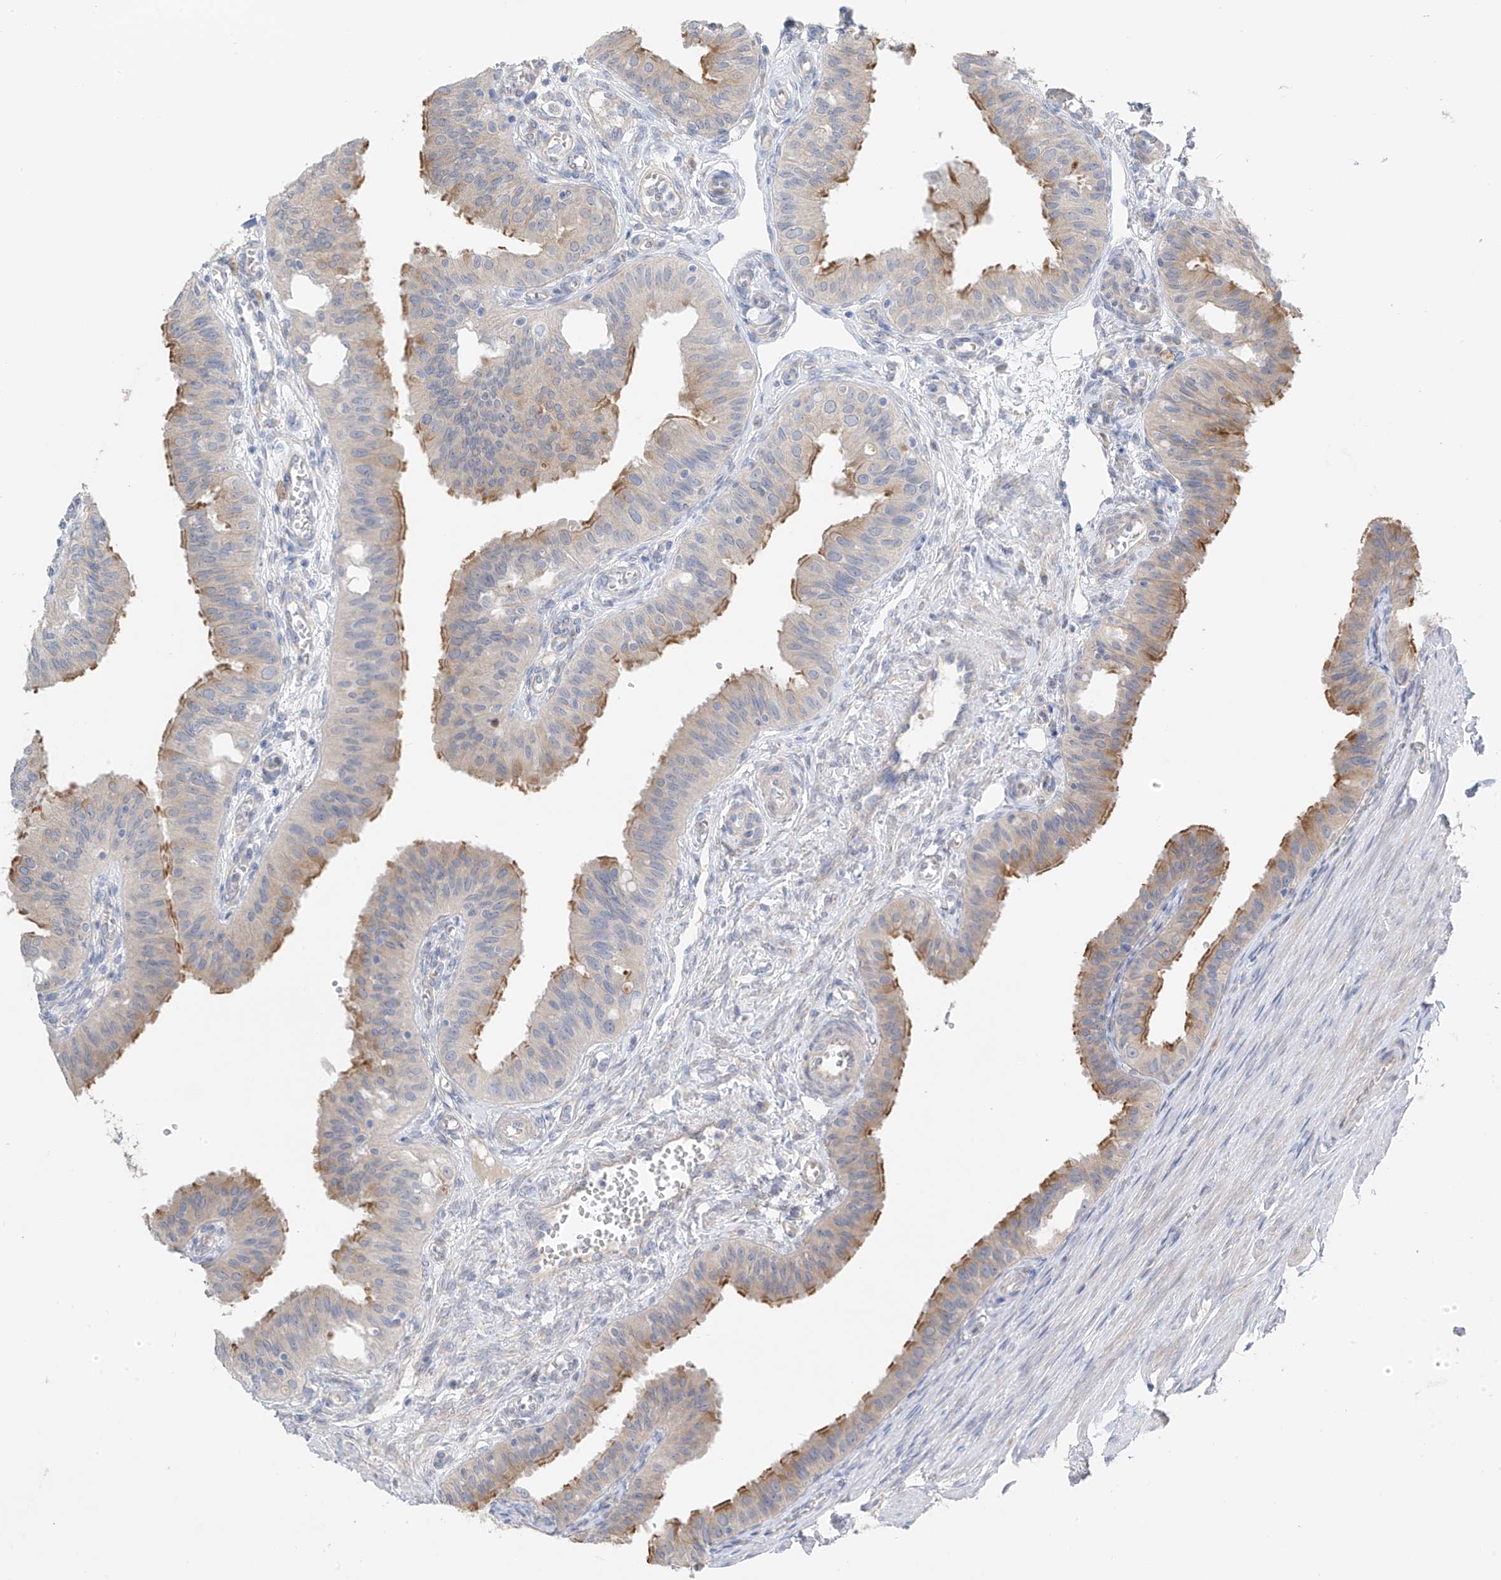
{"staining": {"intensity": "moderate", "quantity": "25%-75%", "location": "cytoplasmic/membranous"}, "tissue": "fallopian tube", "cell_type": "Glandular cells", "image_type": "normal", "snomed": [{"axis": "morphology", "description": "Normal tissue, NOS"}, {"axis": "topography", "description": "Fallopian tube"}, {"axis": "topography", "description": "Ovary"}], "caption": "Immunohistochemistry micrograph of normal fallopian tube: human fallopian tube stained using IHC reveals medium levels of moderate protein expression localized specifically in the cytoplasmic/membranous of glandular cells, appearing as a cytoplasmic/membranous brown color.", "gene": "NALCN", "patient": {"sex": "female", "age": 42}}